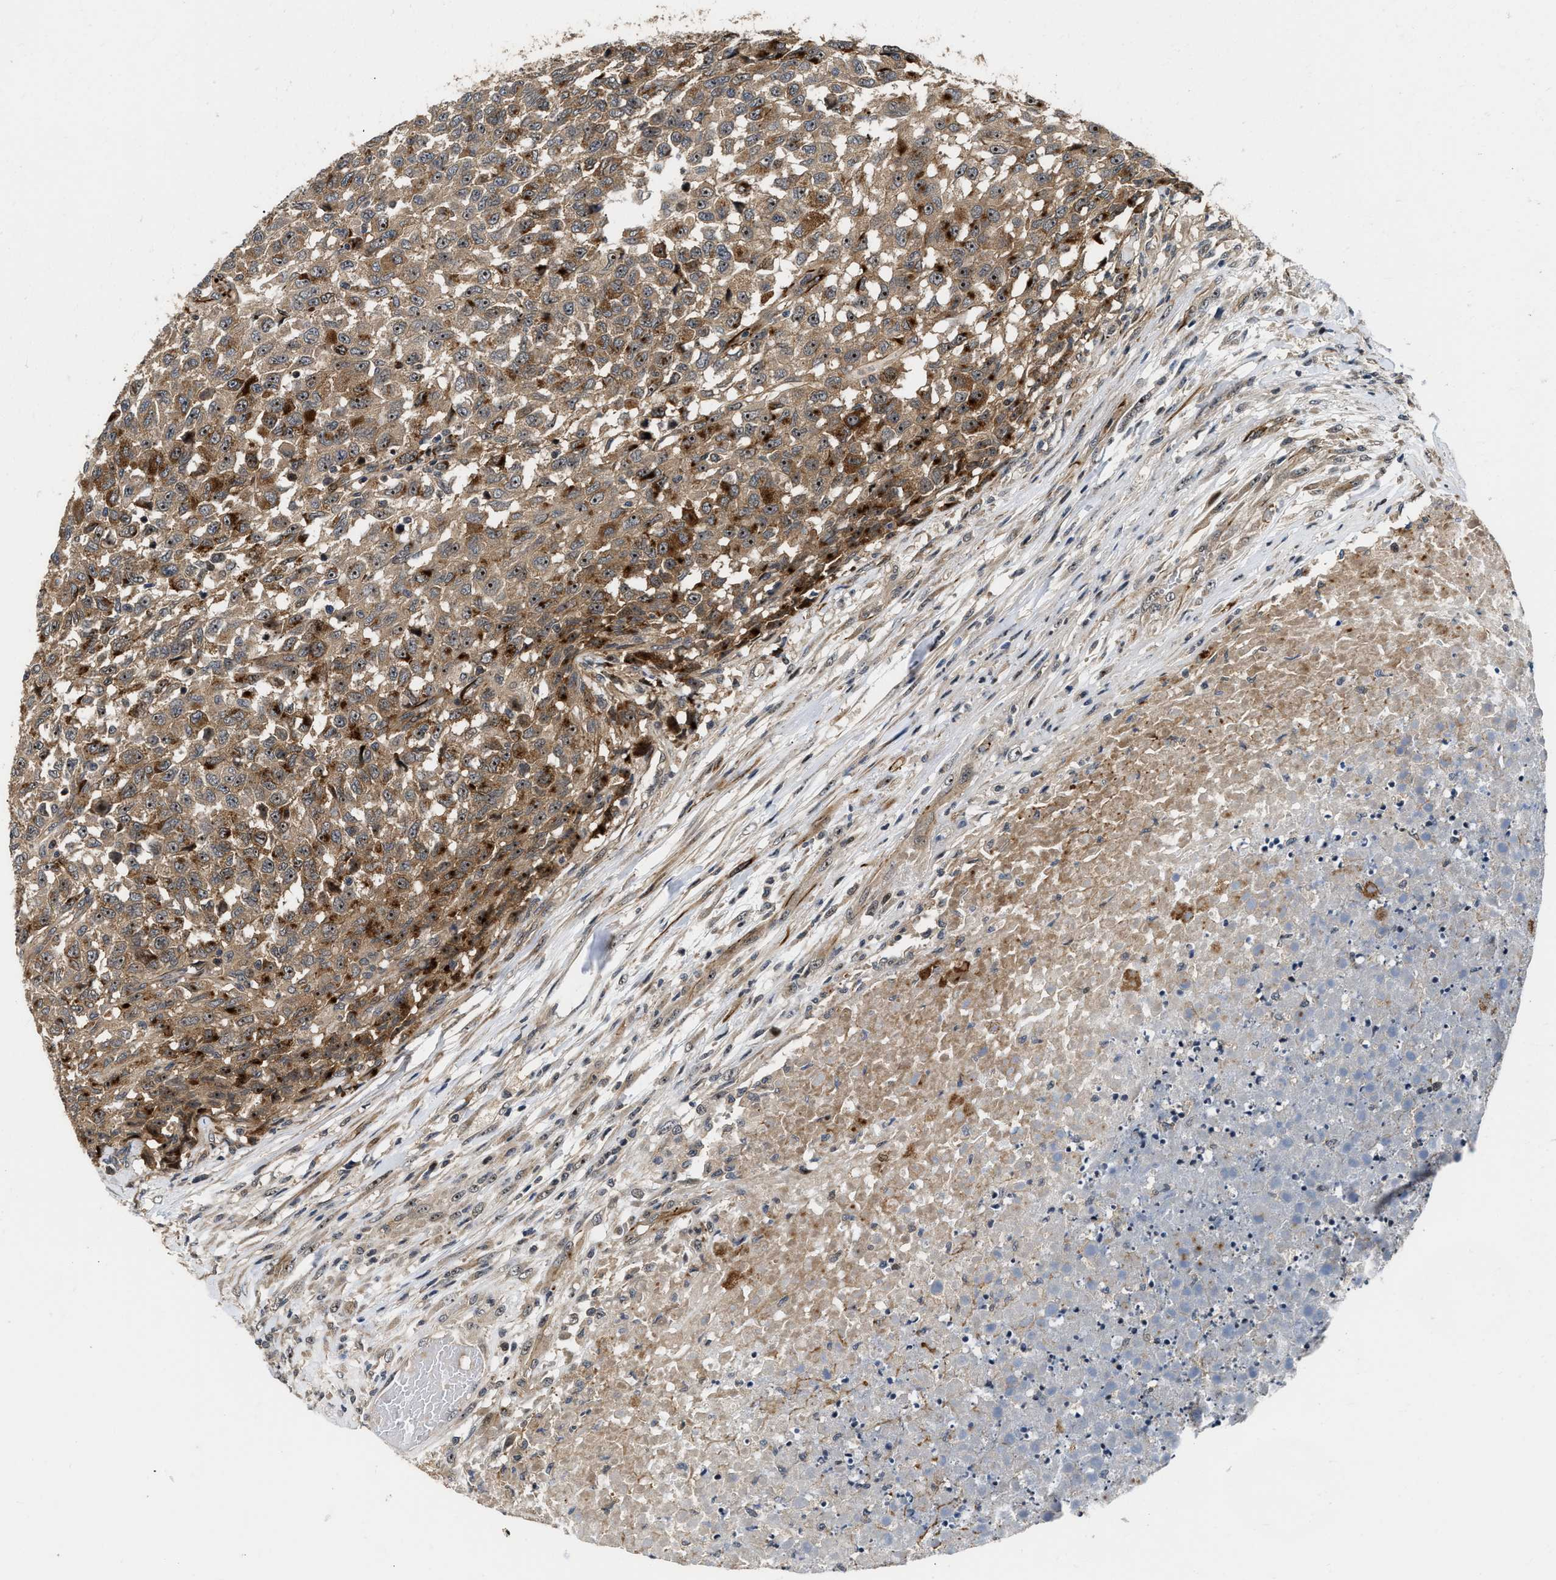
{"staining": {"intensity": "moderate", "quantity": ">75%", "location": "cytoplasmic/membranous,nuclear"}, "tissue": "testis cancer", "cell_type": "Tumor cells", "image_type": "cancer", "snomed": [{"axis": "morphology", "description": "Seminoma, NOS"}, {"axis": "topography", "description": "Testis"}], "caption": "Protein analysis of testis cancer (seminoma) tissue displays moderate cytoplasmic/membranous and nuclear expression in approximately >75% of tumor cells.", "gene": "ALDH3A2", "patient": {"sex": "male", "age": 59}}